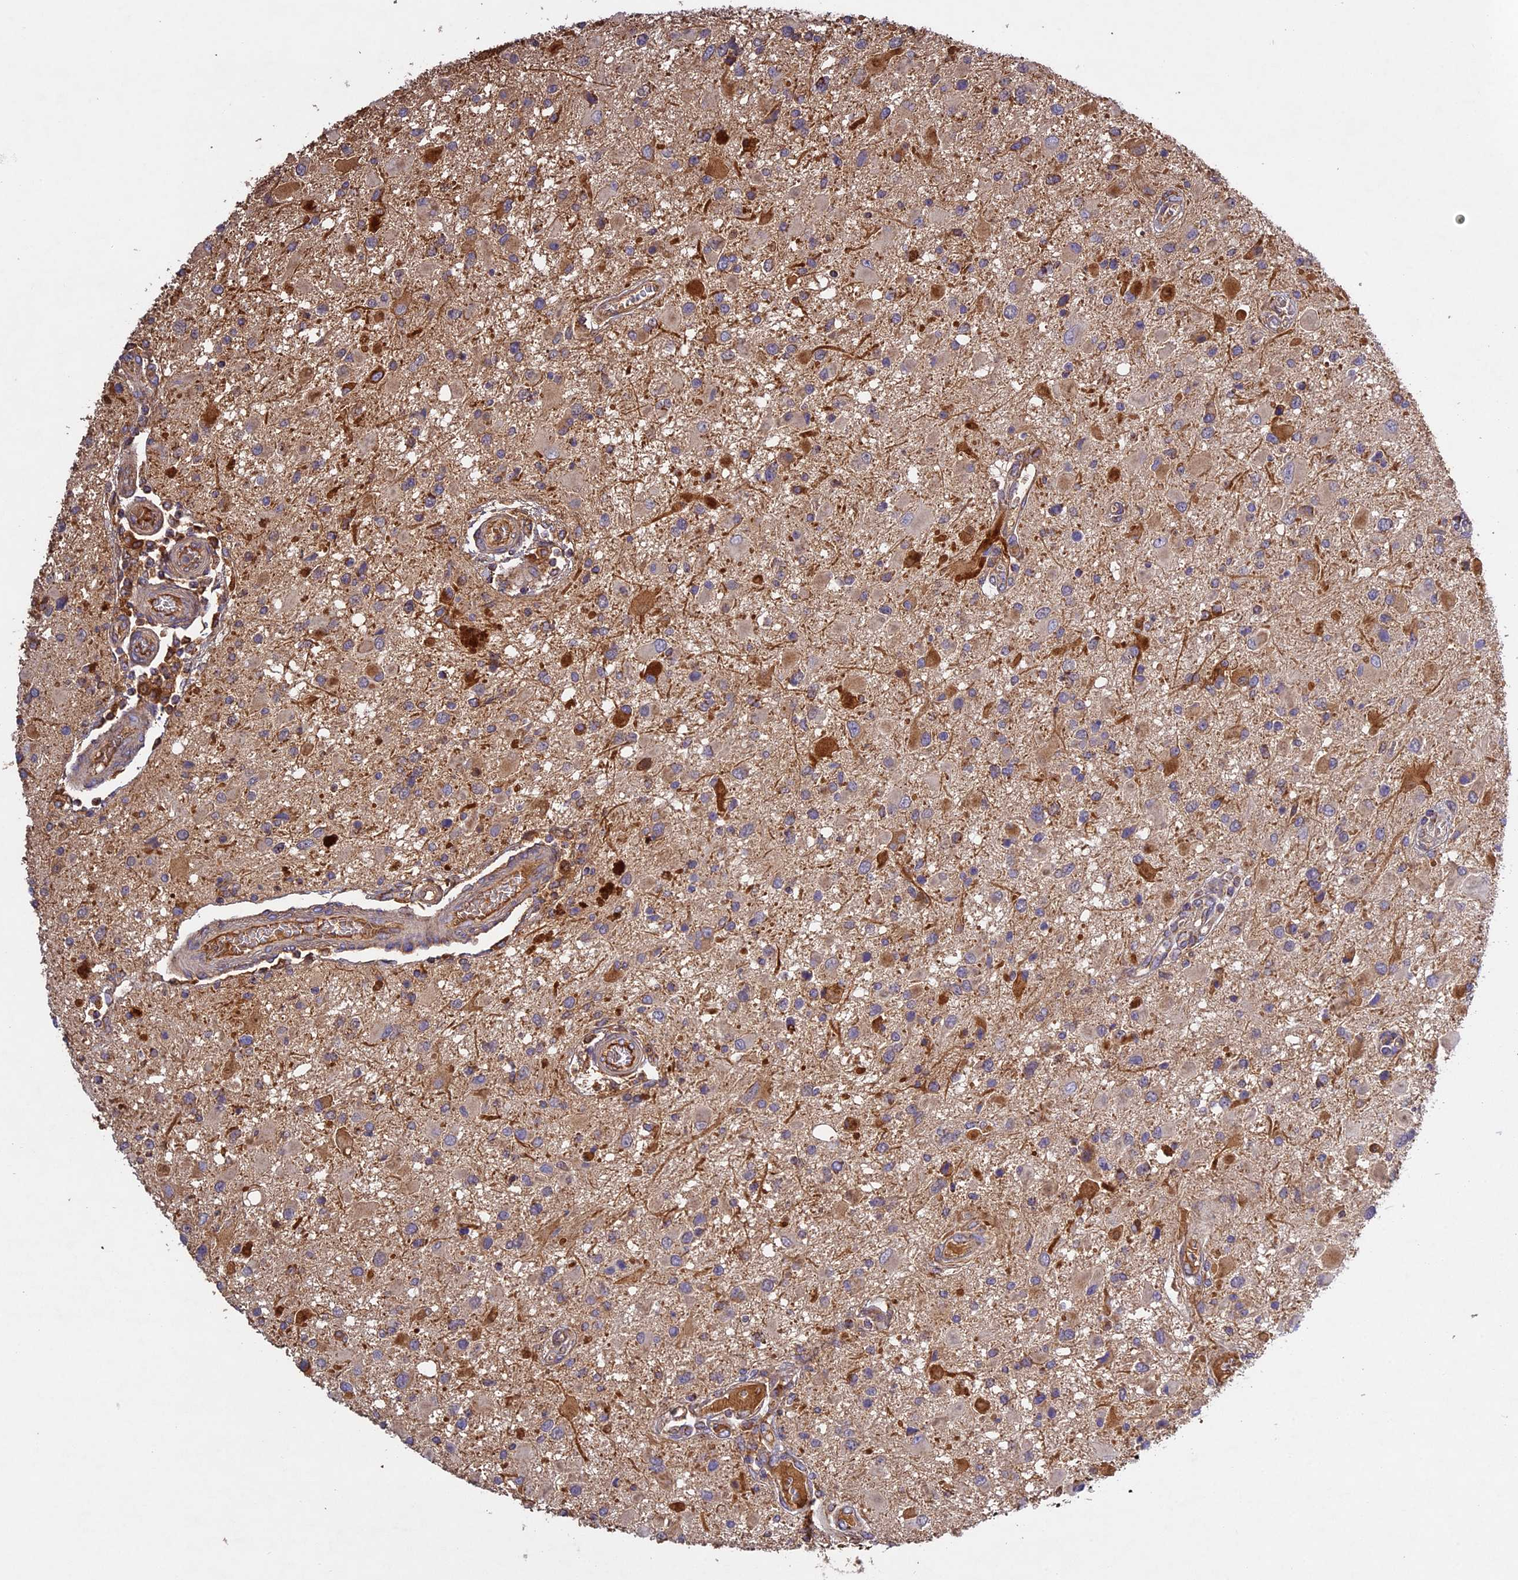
{"staining": {"intensity": "weak", "quantity": "<25%", "location": "cytoplasmic/membranous"}, "tissue": "glioma", "cell_type": "Tumor cells", "image_type": "cancer", "snomed": [{"axis": "morphology", "description": "Glioma, malignant, High grade"}, {"axis": "topography", "description": "Brain"}], "caption": "High power microscopy photomicrograph of an IHC photomicrograph of glioma, revealing no significant expression in tumor cells.", "gene": "OCEL1", "patient": {"sex": "male", "age": 53}}